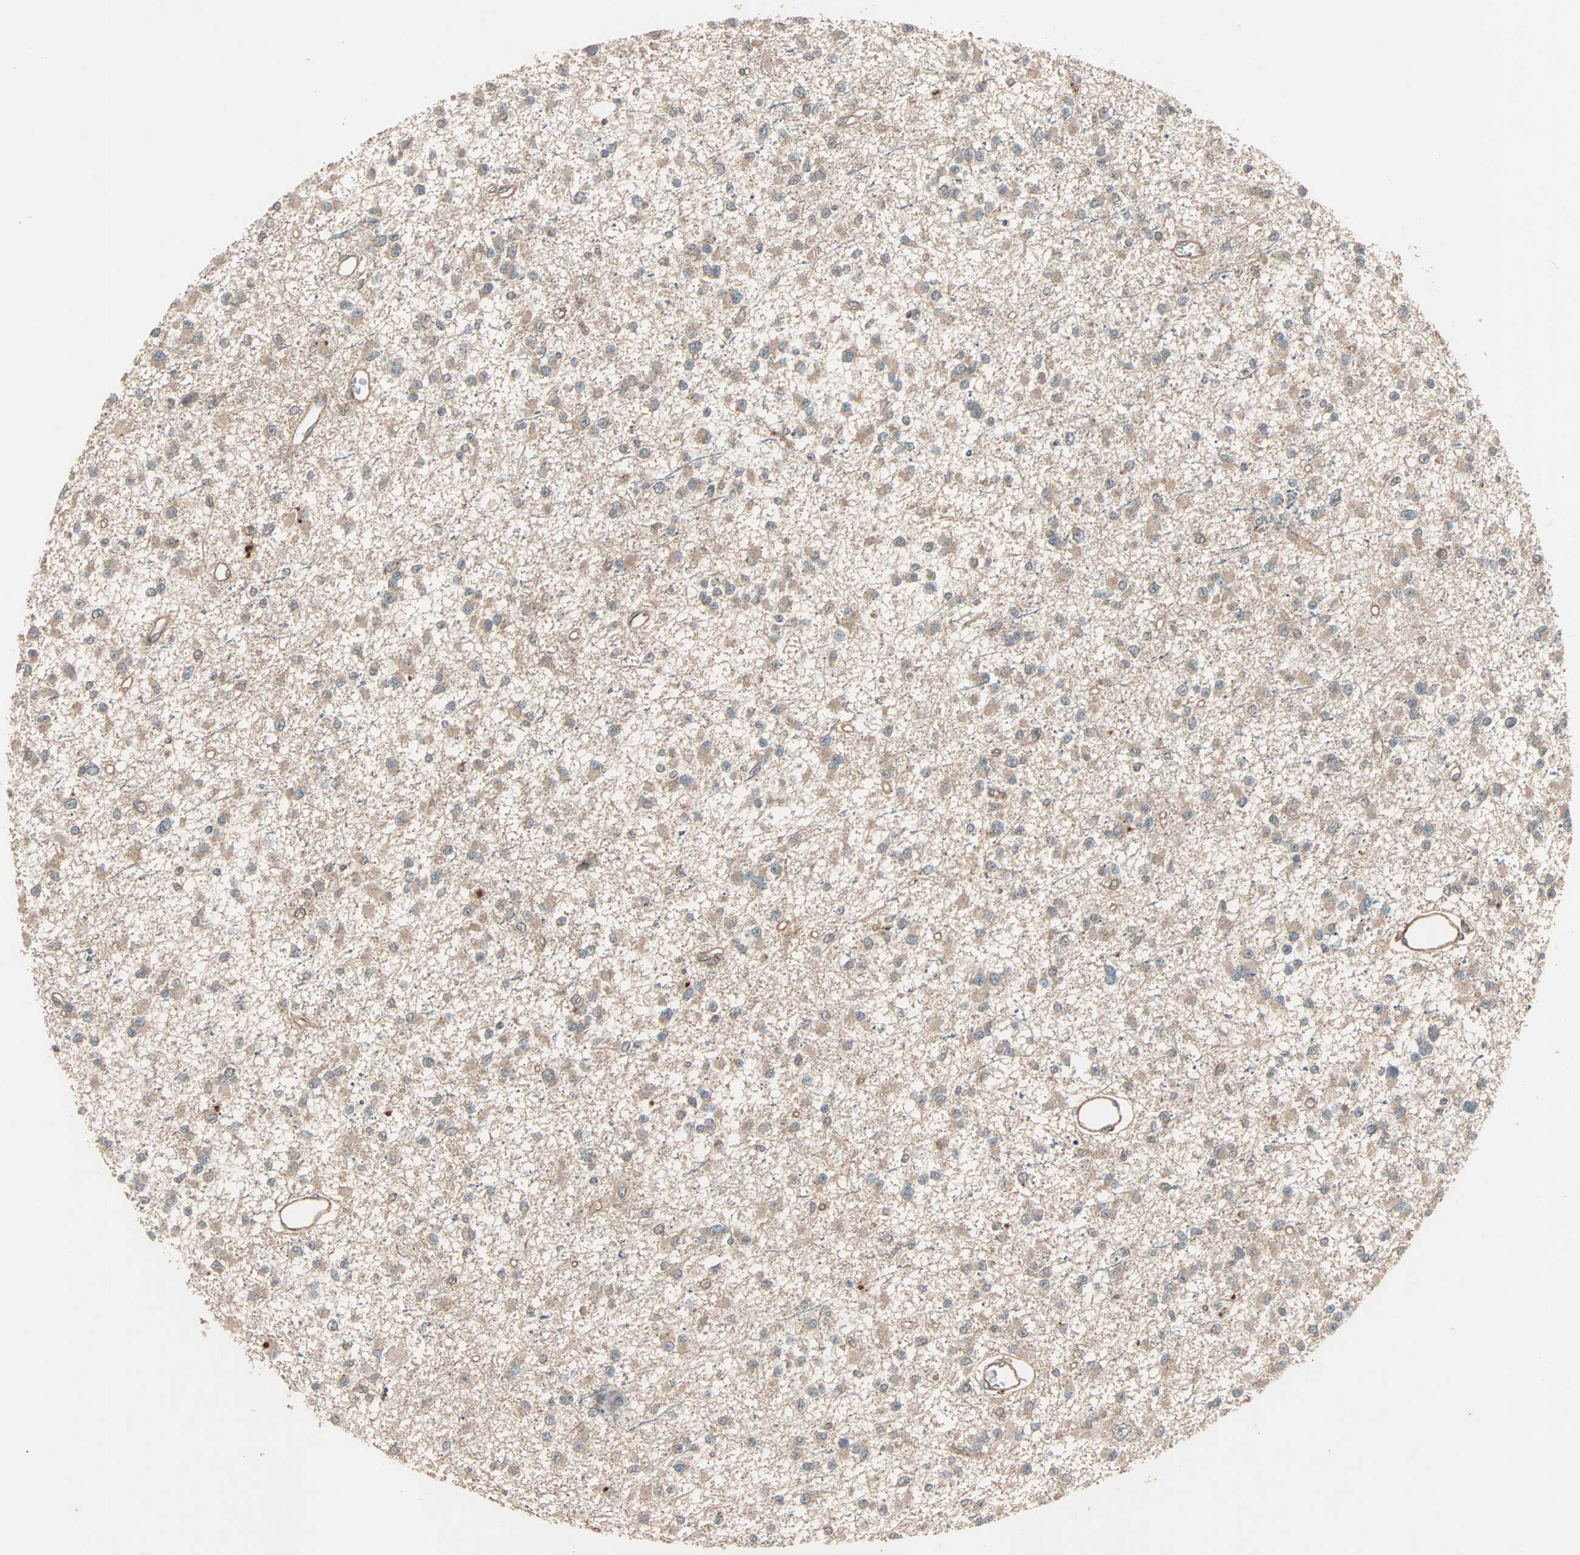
{"staining": {"intensity": "moderate", "quantity": ">75%", "location": "cytoplasmic/membranous"}, "tissue": "glioma", "cell_type": "Tumor cells", "image_type": "cancer", "snomed": [{"axis": "morphology", "description": "Glioma, malignant, Low grade"}, {"axis": "topography", "description": "Brain"}], "caption": "This is a photomicrograph of immunohistochemistry (IHC) staining of glioma, which shows moderate staining in the cytoplasmic/membranous of tumor cells.", "gene": "GCK", "patient": {"sex": "female", "age": 22}}